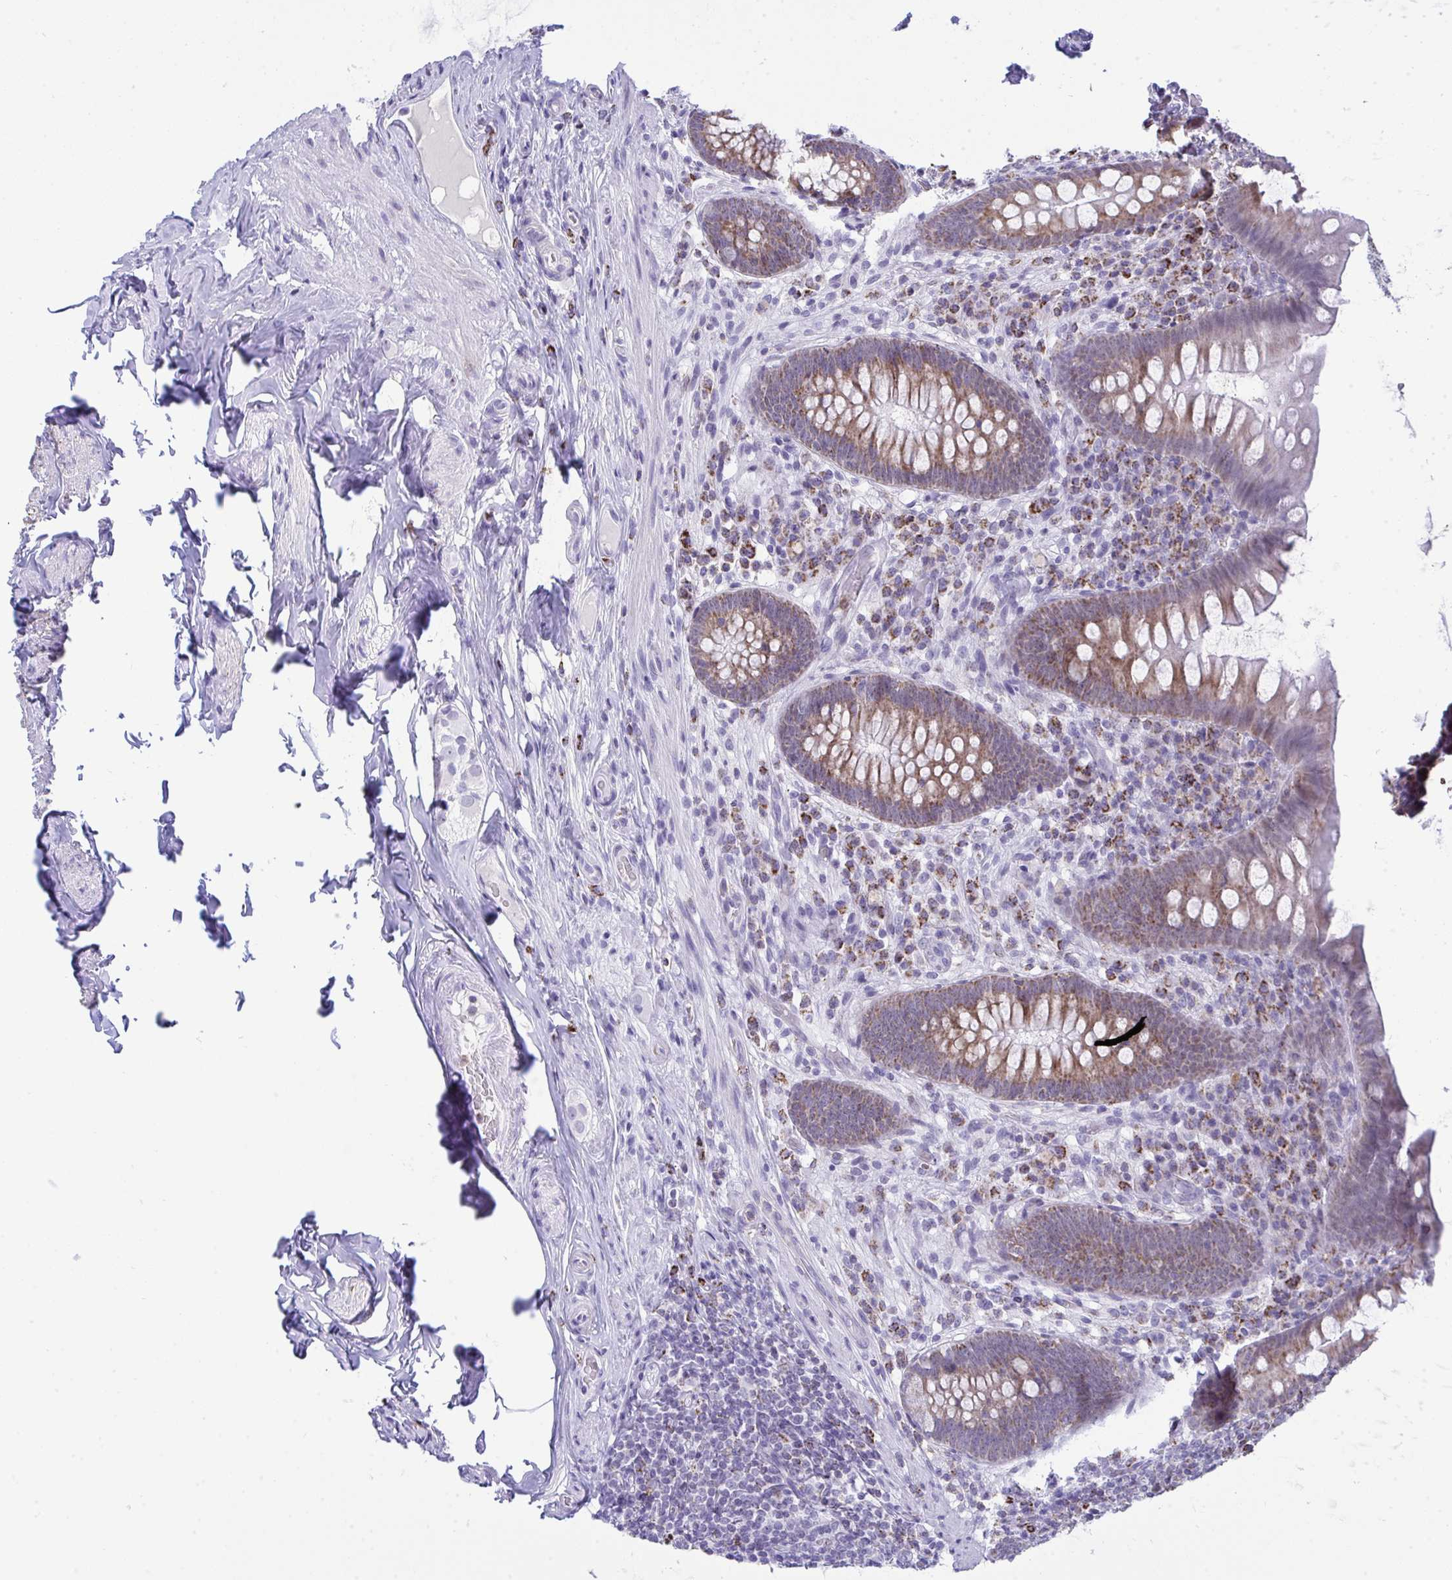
{"staining": {"intensity": "moderate", "quantity": ">75%", "location": "cytoplasmic/membranous"}, "tissue": "appendix", "cell_type": "Glandular cells", "image_type": "normal", "snomed": [{"axis": "morphology", "description": "Normal tissue, NOS"}, {"axis": "topography", "description": "Appendix"}], "caption": "Moderate cytoplasmic/membranous staining for a protein is appreciated in about >75% of glandular cells of normal appendix using immunohistochemistry (IHC).", "gene": "PLA2G12B", "patient": {"sex": "male", "age": 71}}